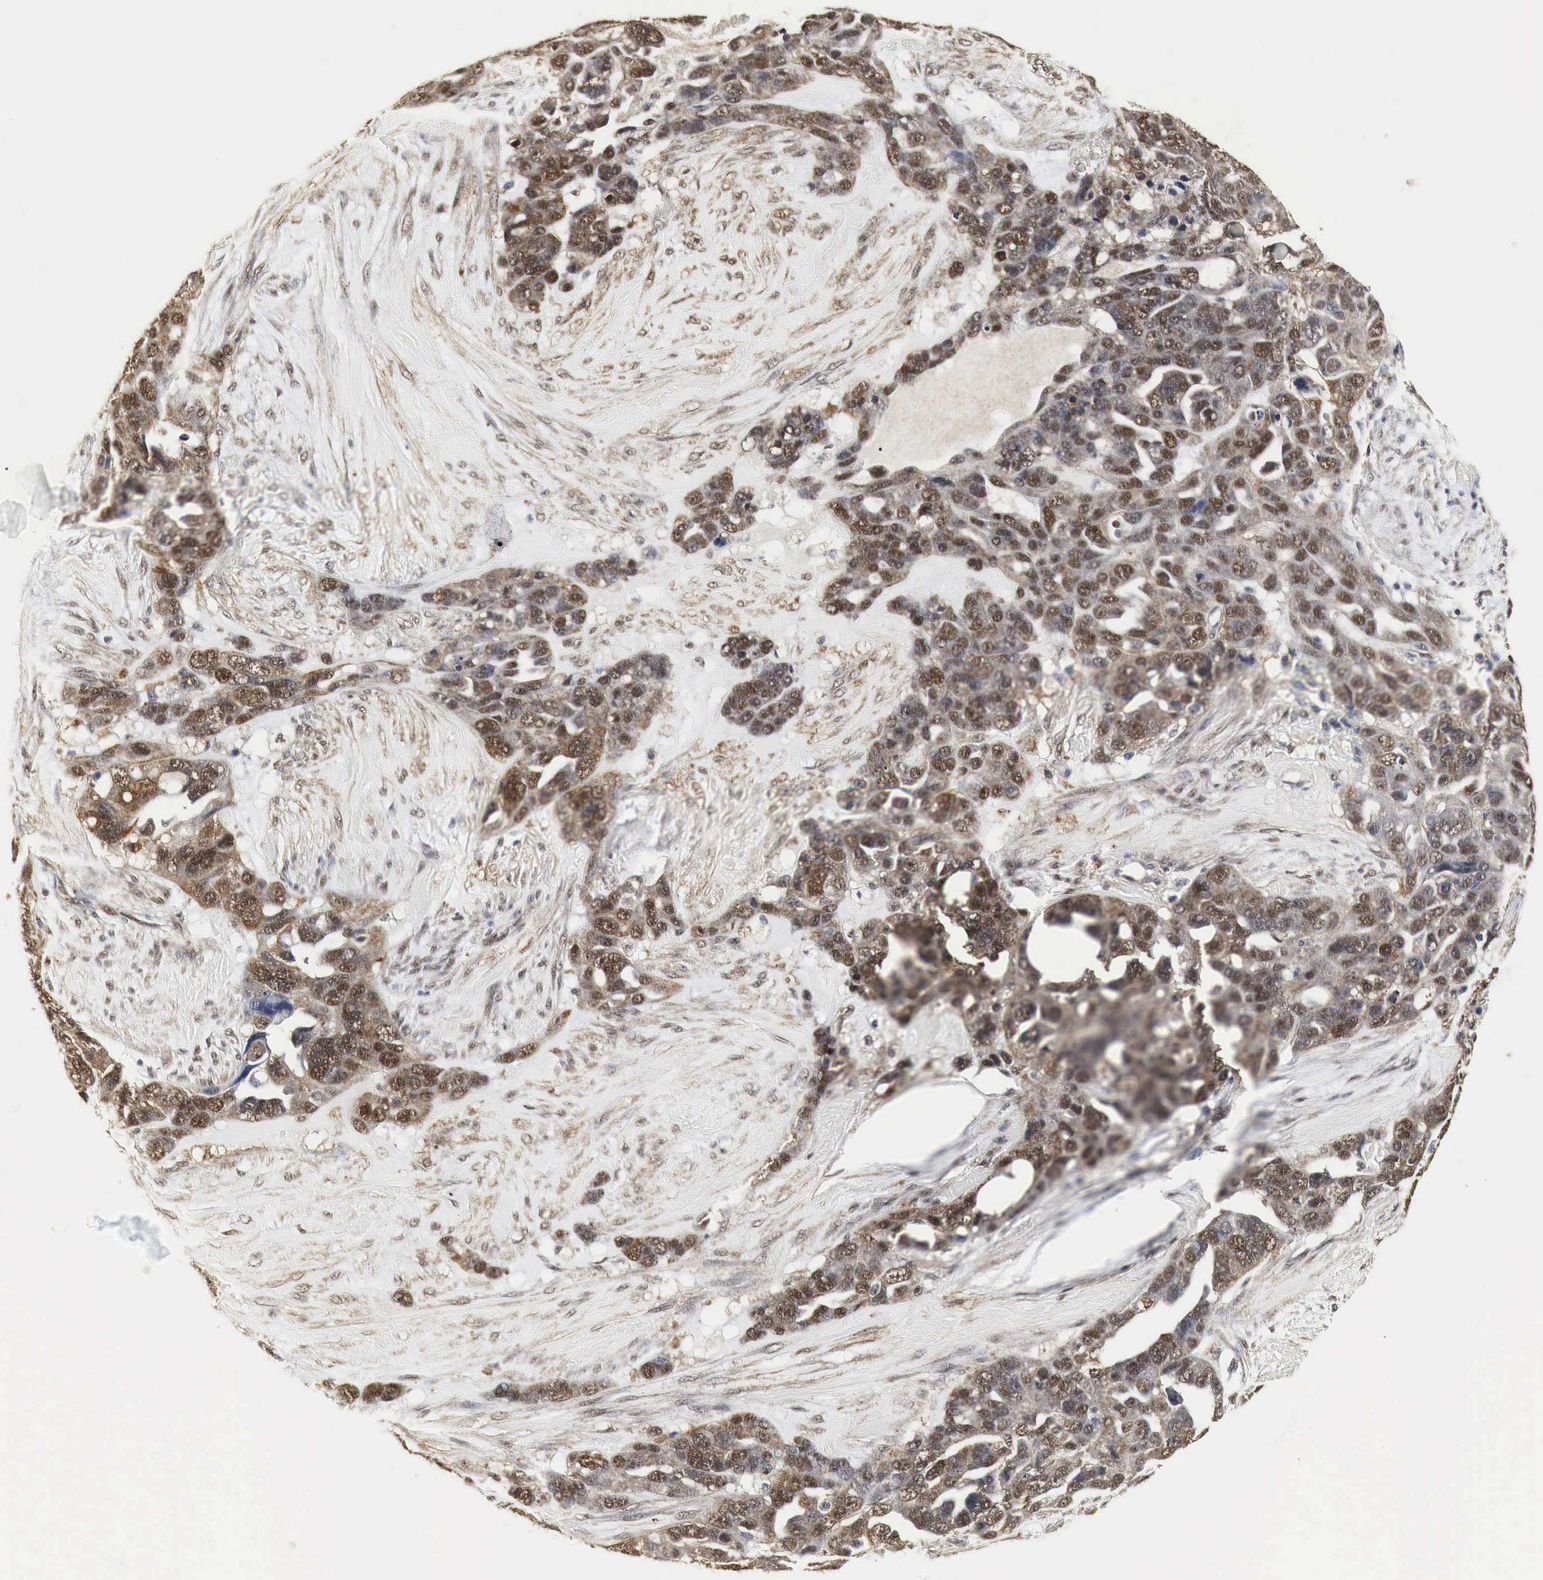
{"staining": {"intensity": "moderate", "quantity": "25%-75%", "location": "cytoplasmic/membranous,nuclear"}, "tissue": "ovarian cancer", "cell_type": "Tumor cells", "image_type": "cancer", "snomed": [{"axis": "morphology", "description": "Cystadenocarcinoma, serous, NOS"}, {"axis": "topography", "description": "Ovary"}], "caption": "Ovarian serous cystadenocarcinoma stained for a protein demonstrates moderate cytoplasmic/membranous and nuclear positivity in tumor cells. The staining was performed using DAB (3,3'-diaminobenzidine), with brown indicating positive protein expression. Nuclei are stained blue with hematoxylin.", "gene": "SPIN1", "patient": {"sex": "female", "age": 63}}